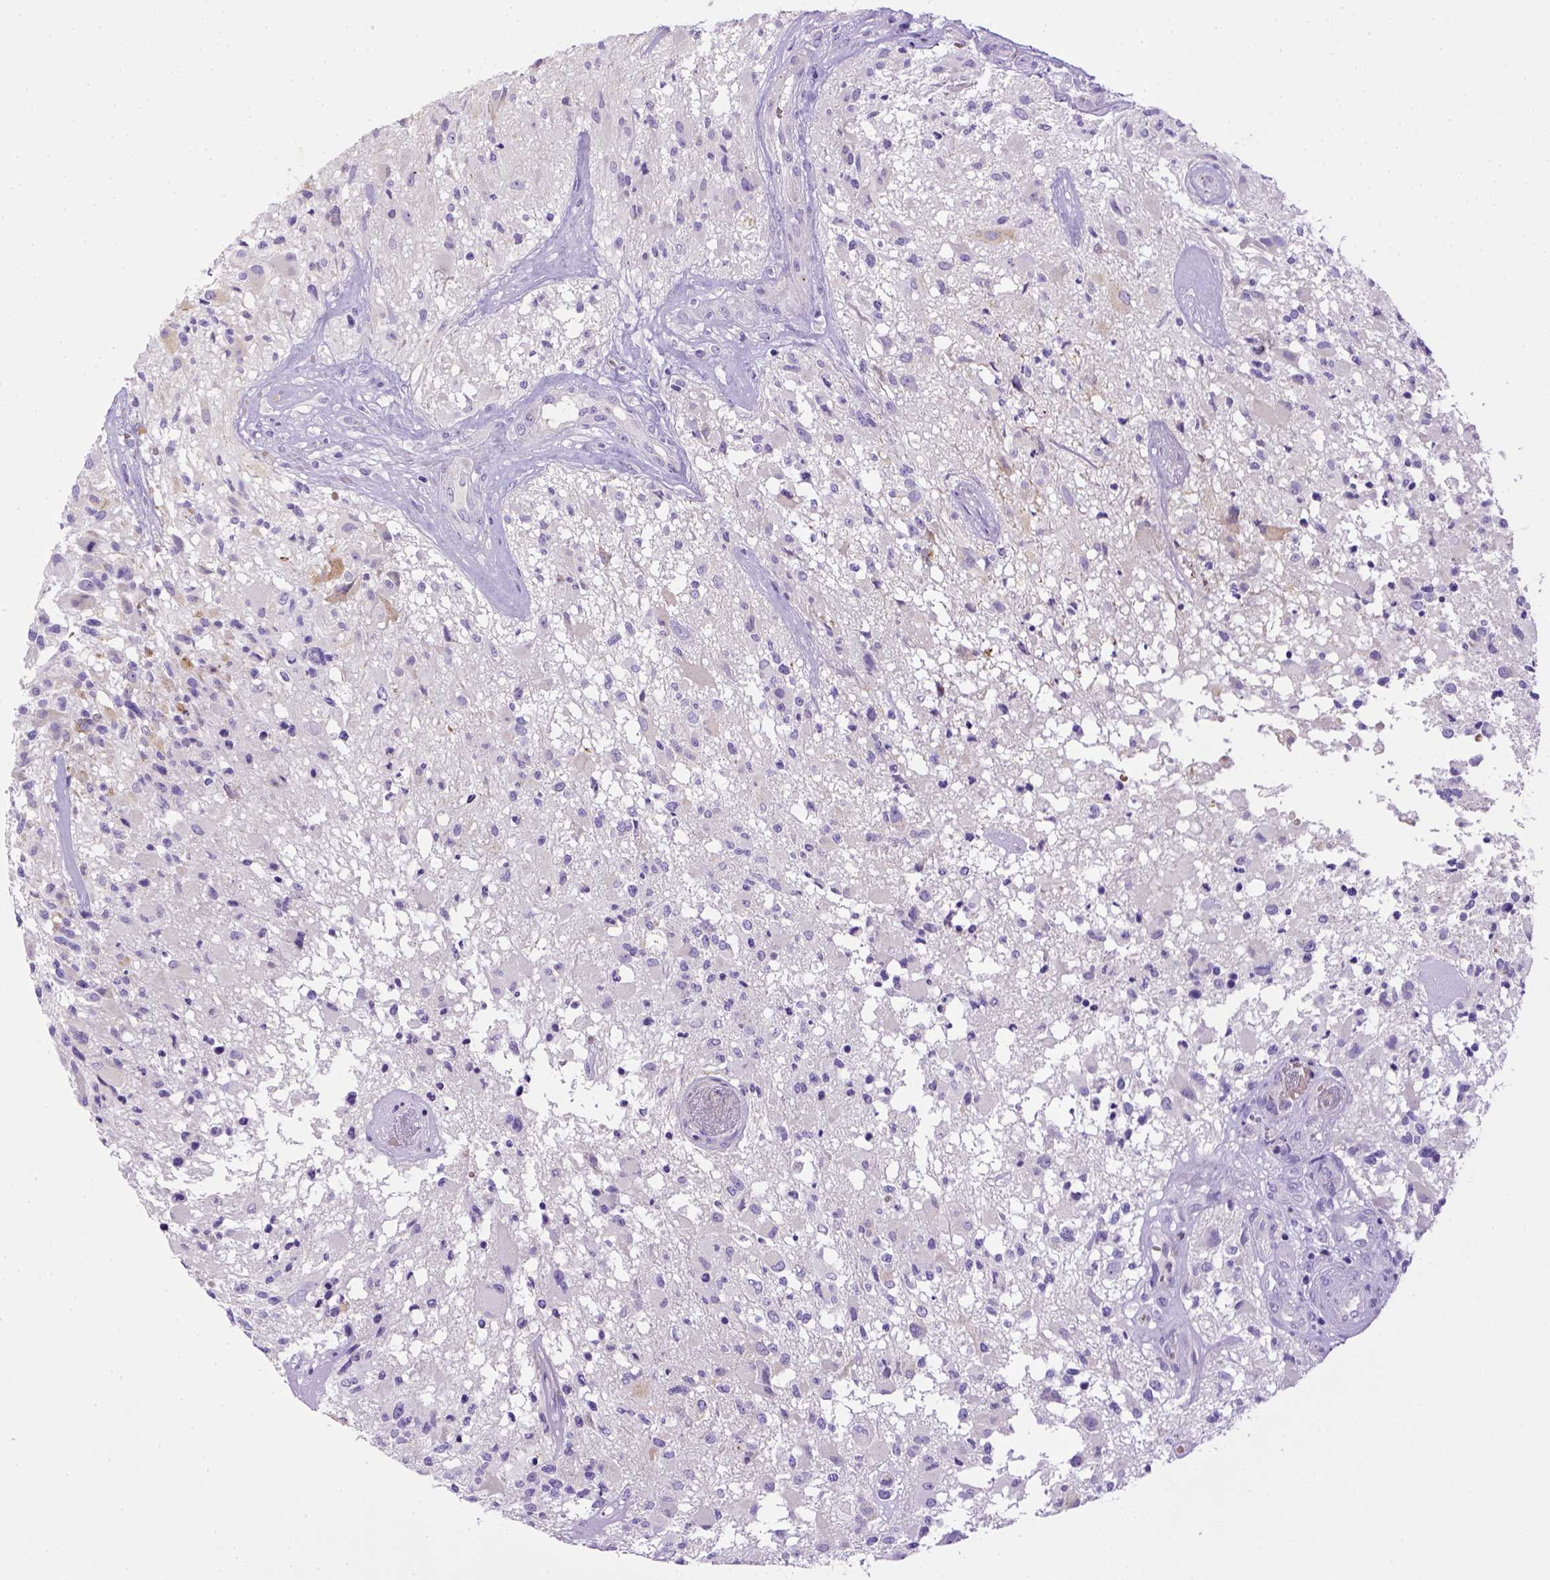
{"staining": {"intensity": "negative", "quantity": "none", "location": "none"}, "tissue": "glioma", "cell_type": "Tumor cells", "image_type": "cancer", "snomed": [{"axis": "morphology", "description": "Glioma, malignant, High grade"}, {"axis": "topography", "description": "Brain"}], "caption": "An image of human high-grade glioma (malignant) is negative for staining in tumor cells.", "gene": "BAAT", "patient": {"sex": "female", "age": 63}}